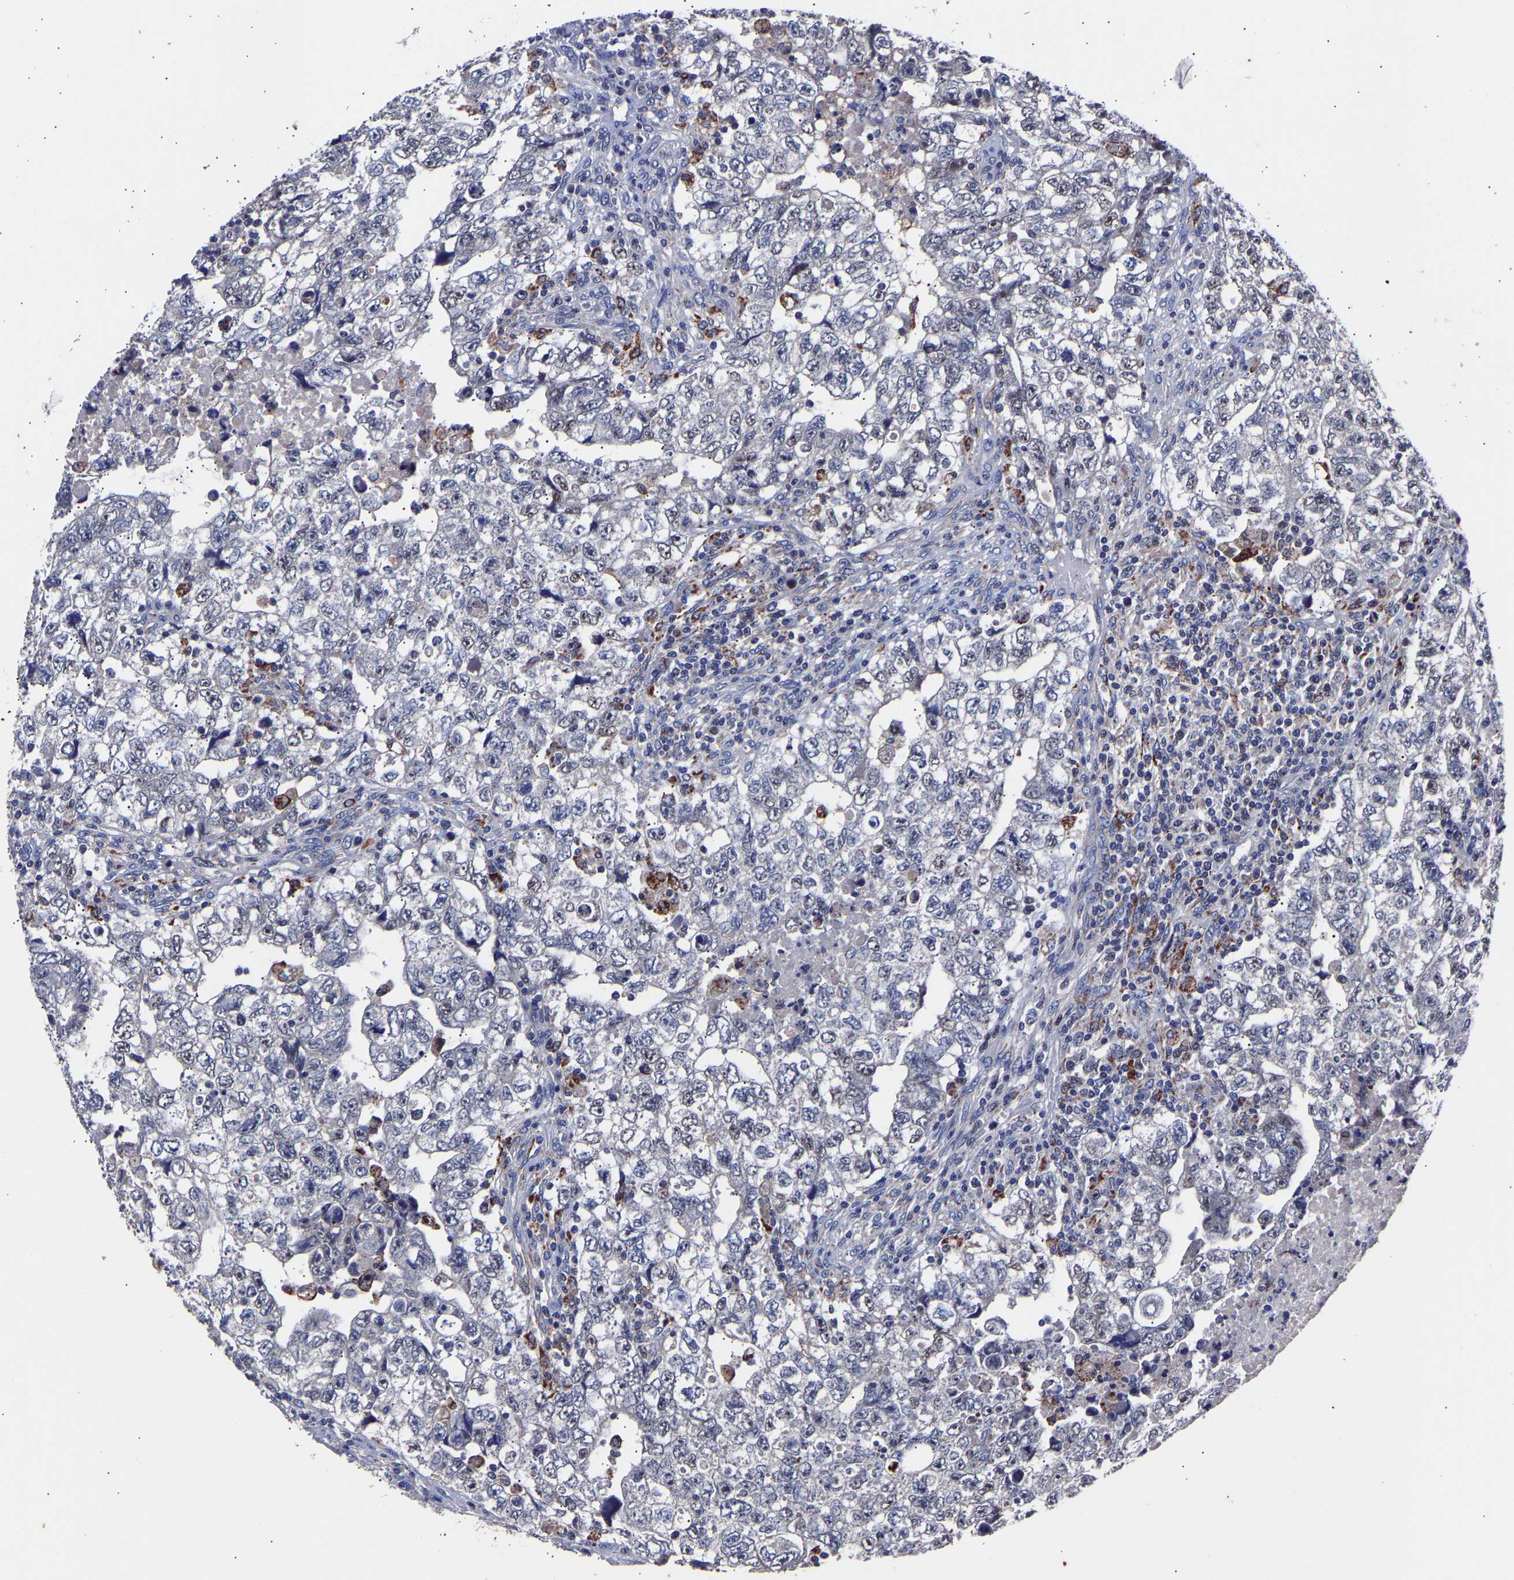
{"staining": {"intensity": "weak", "quantity": "<25%", "location": "cytoplasmic/membranous,nuclear"}, "tissue": "testis cancer", "cell_type": "Tumor cells", "image_type": "cancer", "snomed": [{"axis": "morphology", "description": "Carcinoma, Embryonal, NOS"}, {"axis": "topography", "description": "Testis"}], "caption": "A photomicrograph of human testis cancer (embryonal carcinoma) is negative for staining in tumor cells.", "gene": "SEM1", "patient": {"sex": "male", "age": 36}}